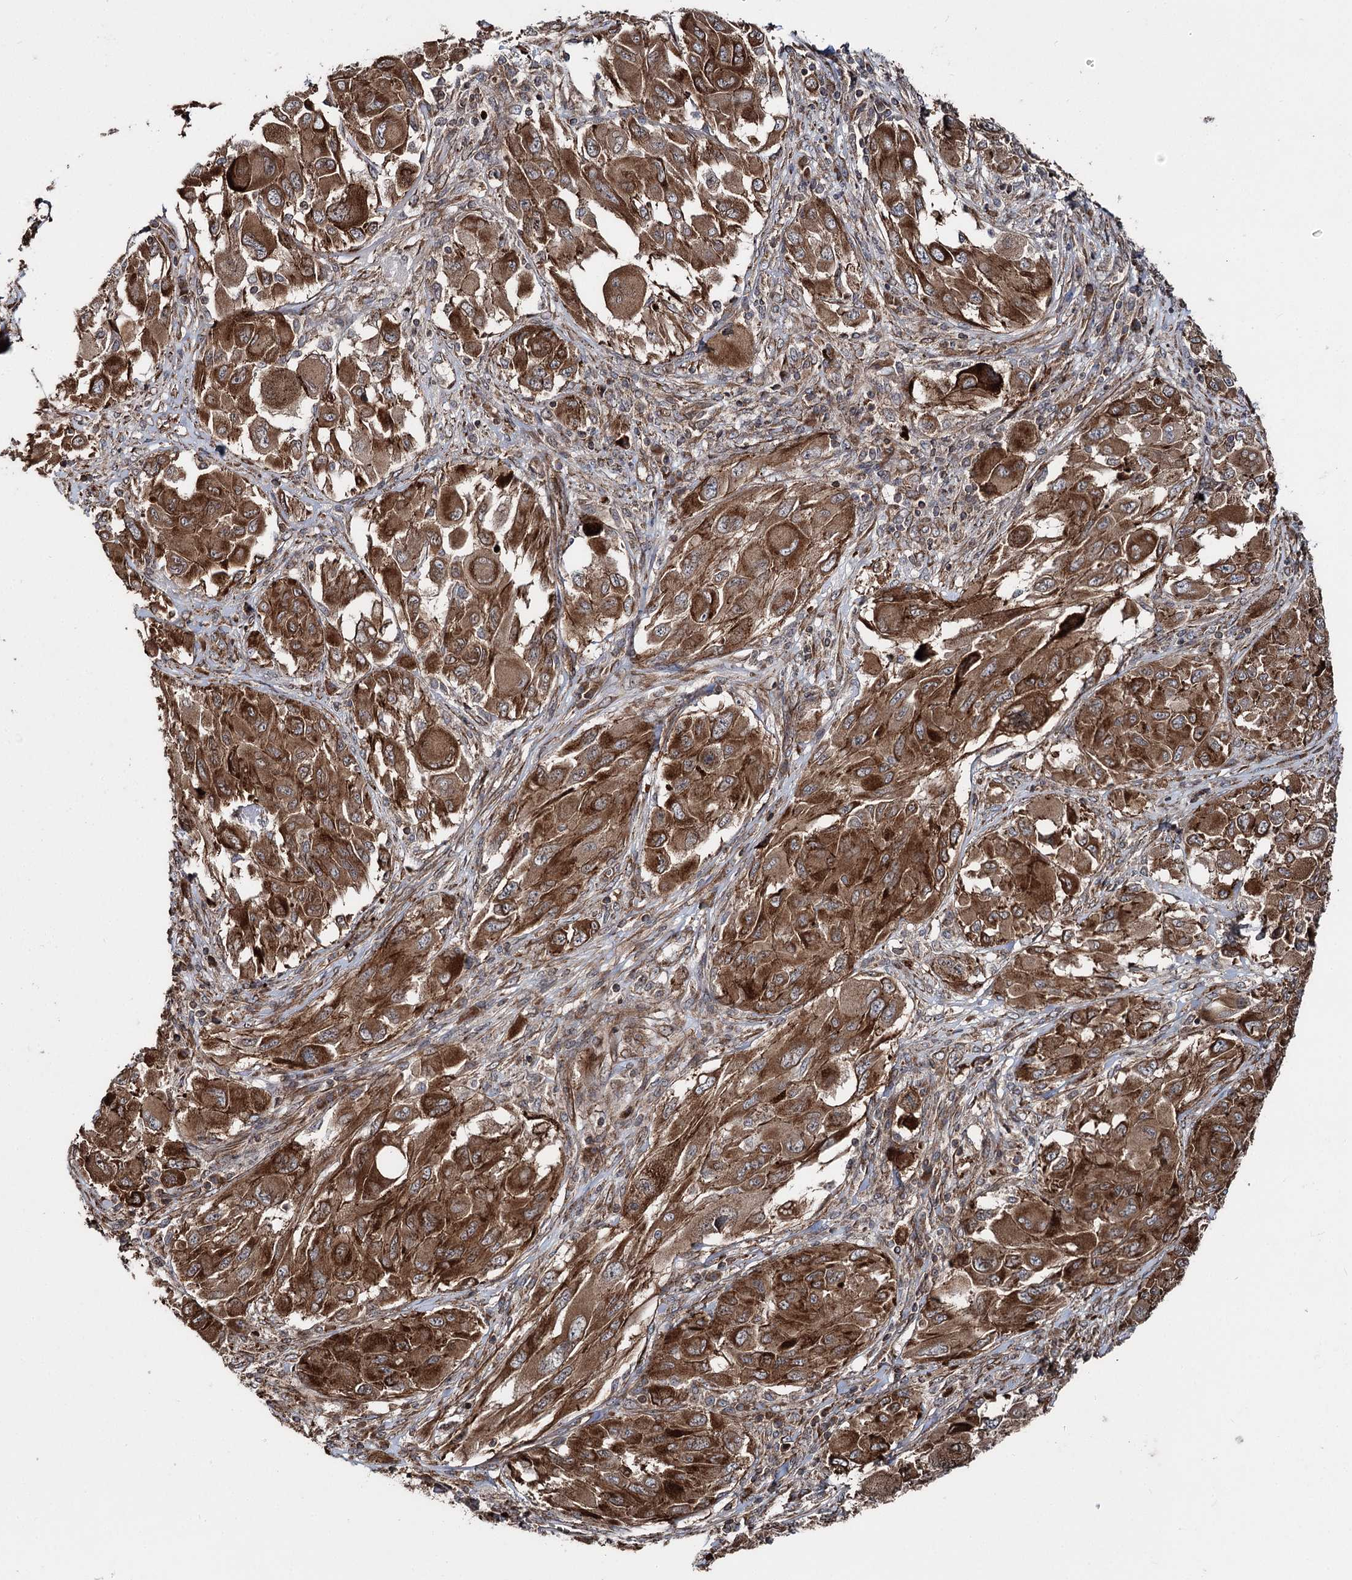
{"staining": {"intensity": "strong", "quantity": ">75%", "location": "cytoplasmic/membranous"}, "tissue": "melanoma", "cell_type": "Tumor cells", "image_type": "cancer", "snomed": [{"axis": "morphology", "description": "Malignant melanoma, NOS"}, {"axis": "topography", "description": "Skin"}], "caption": "The immunohistochemical stain shows strong cytoplasmic/membranous positivity in tumor cells of malignant melanoma tissue.", "gene": "ITFG2", "patient": {"sex": "female", "age": 91}}